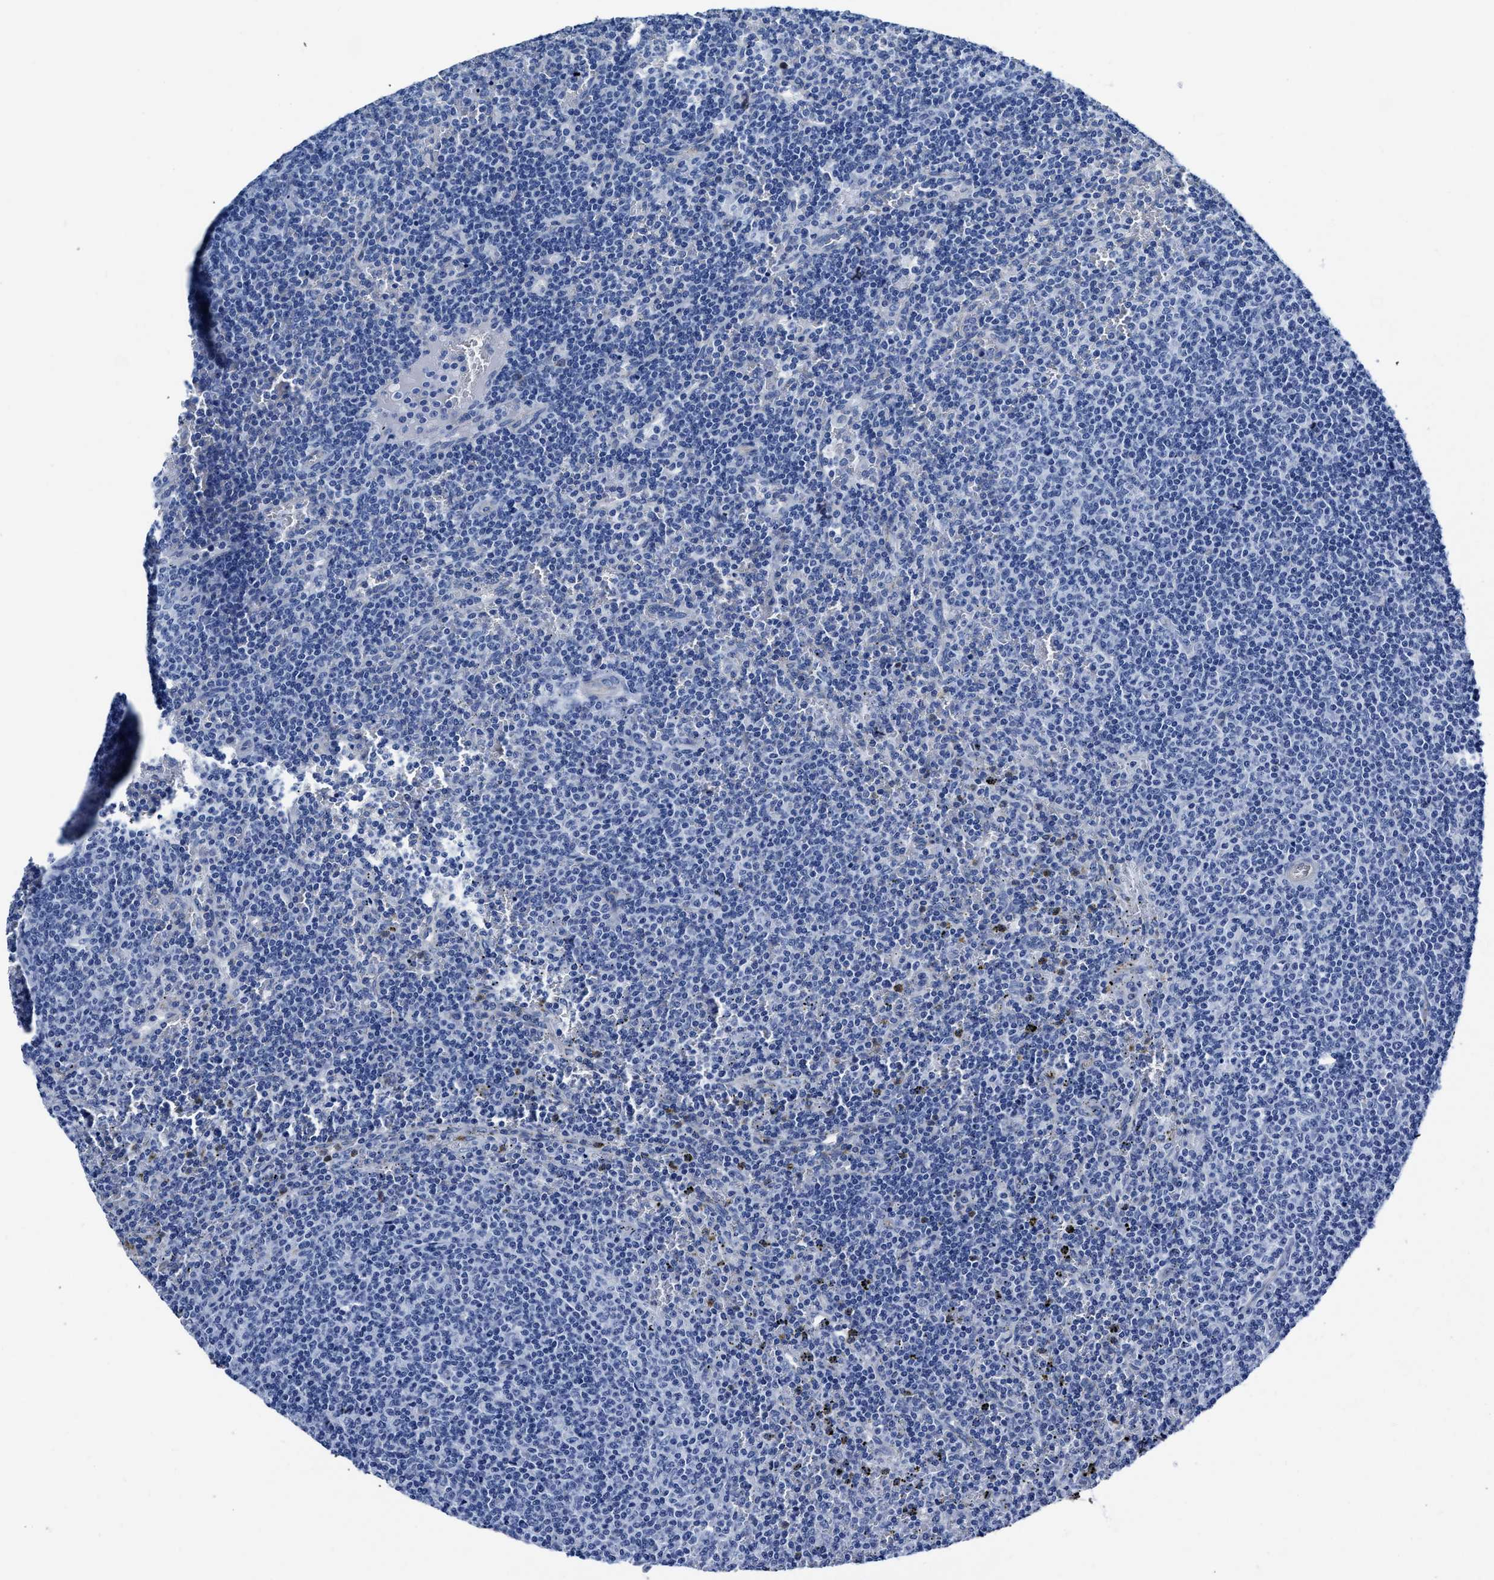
{"staining": {"intensity": "negative", "quantity": "none", "location": "none"}, "tissue": "lymphoma", "cell_type": "Tumor cells", "image_type": "cancer", "snomed": [{"axis": "morphology", "description": "Malignant lymphoma, non-Hodgkin's type, Low grade"}, {"axis": "topography", "description": "Spleen"}], "caption": "The immunohistochemistry photomicrograph has no significant positivity in tumor cells of malignant lymphoma, non-Hodgkin's type (low-grade) tissue. The staining is performed using DAB brown chromogen with nuclei counter-stained in using hematoxylin.", "gene": "KCNMB3", "patient": {"sex": "female", "age": 50}}